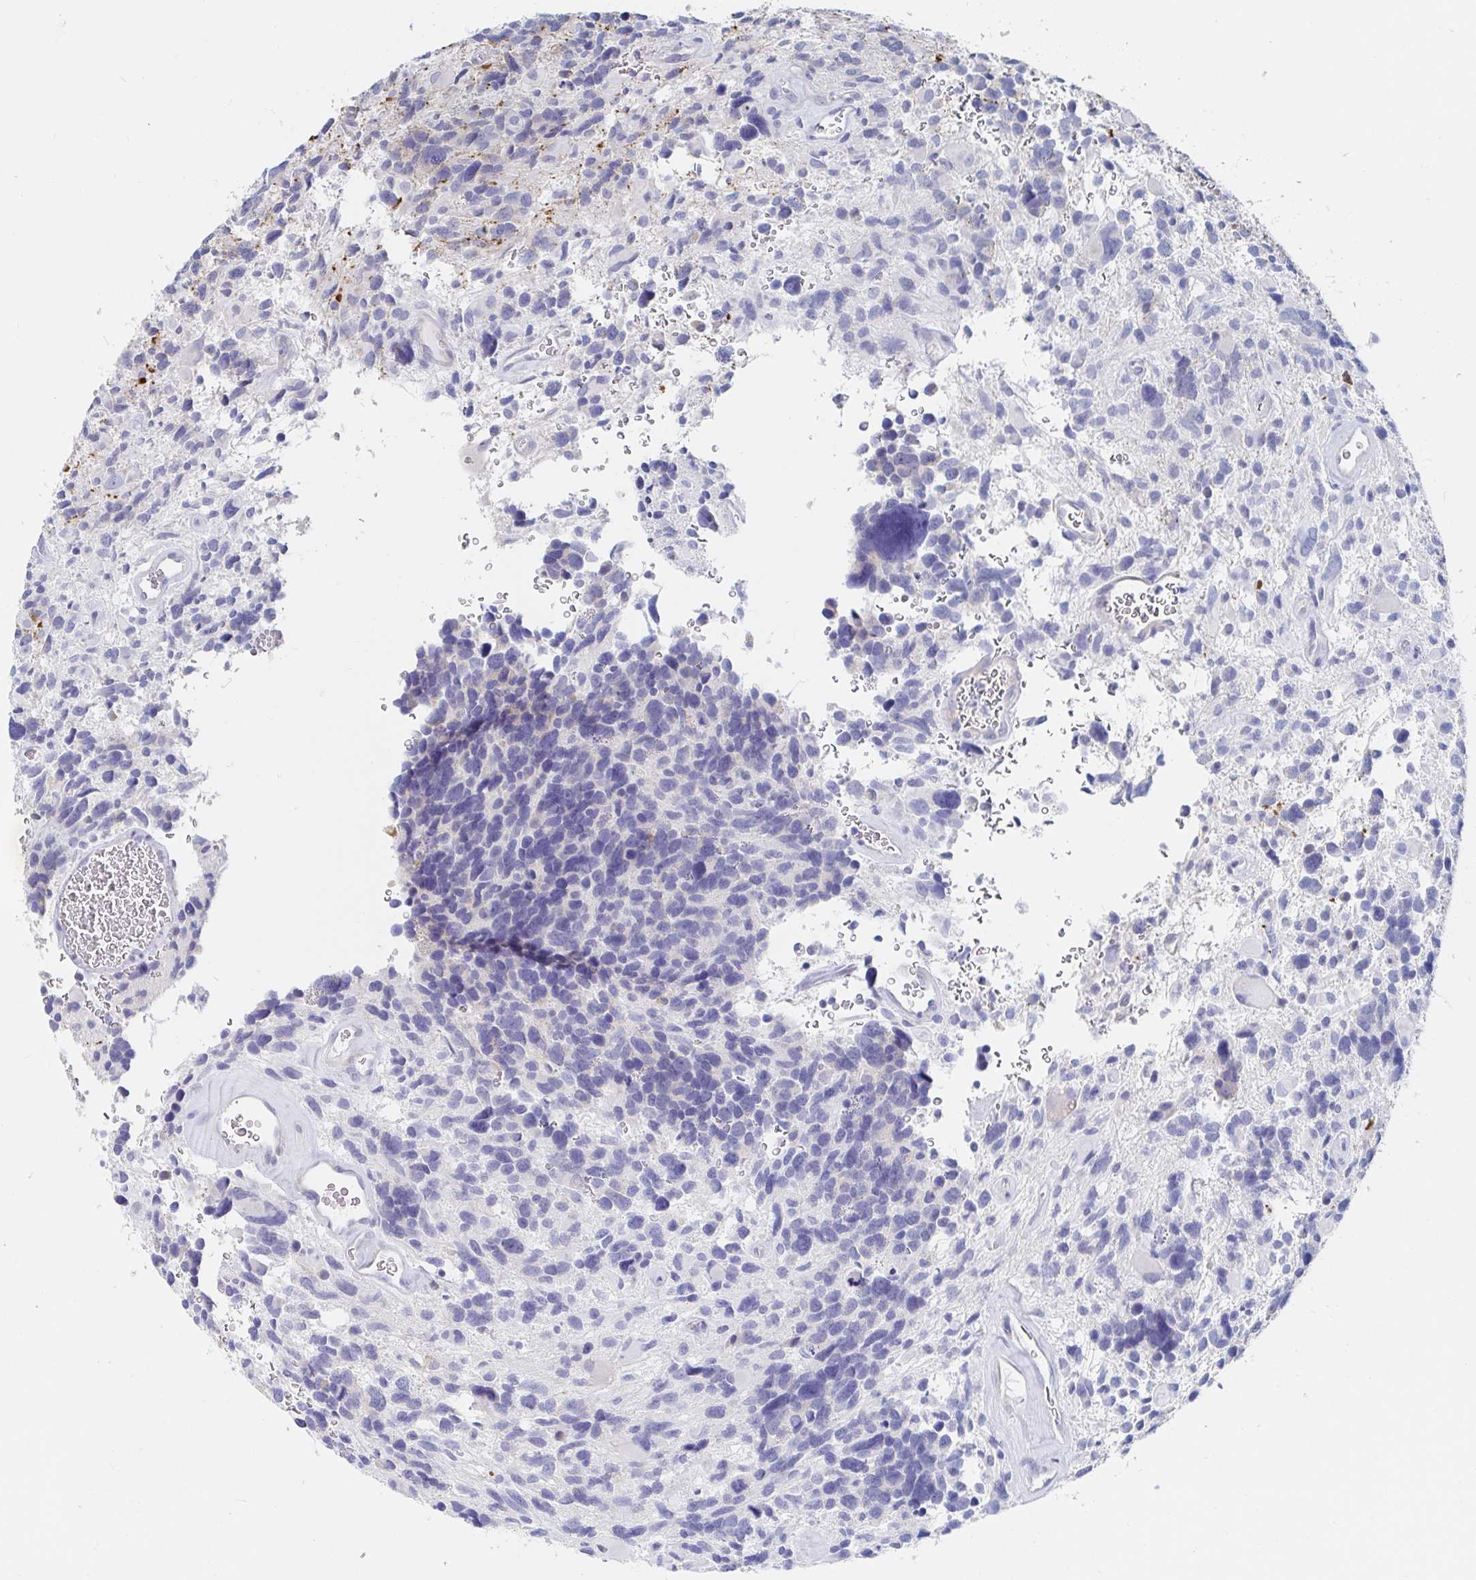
{"staining": {"intensity": "negative", "quantity": "none", "location": "none"}, "tissue": "glioma", "cell_type": "Tumor cells", "image_type": "cancer", "snomed": [{"axis": "morphology", "description": "Glioma, malignant, High grade"}, {"axis": "topography", "description": "Brain"}], "caption": "Protein analysis of glioma displays no significant positivity in tumor cells. Nuclei are stained in blue.", "gene": "PACSIN1", "patient": {"sex": "male", "age": 49}}